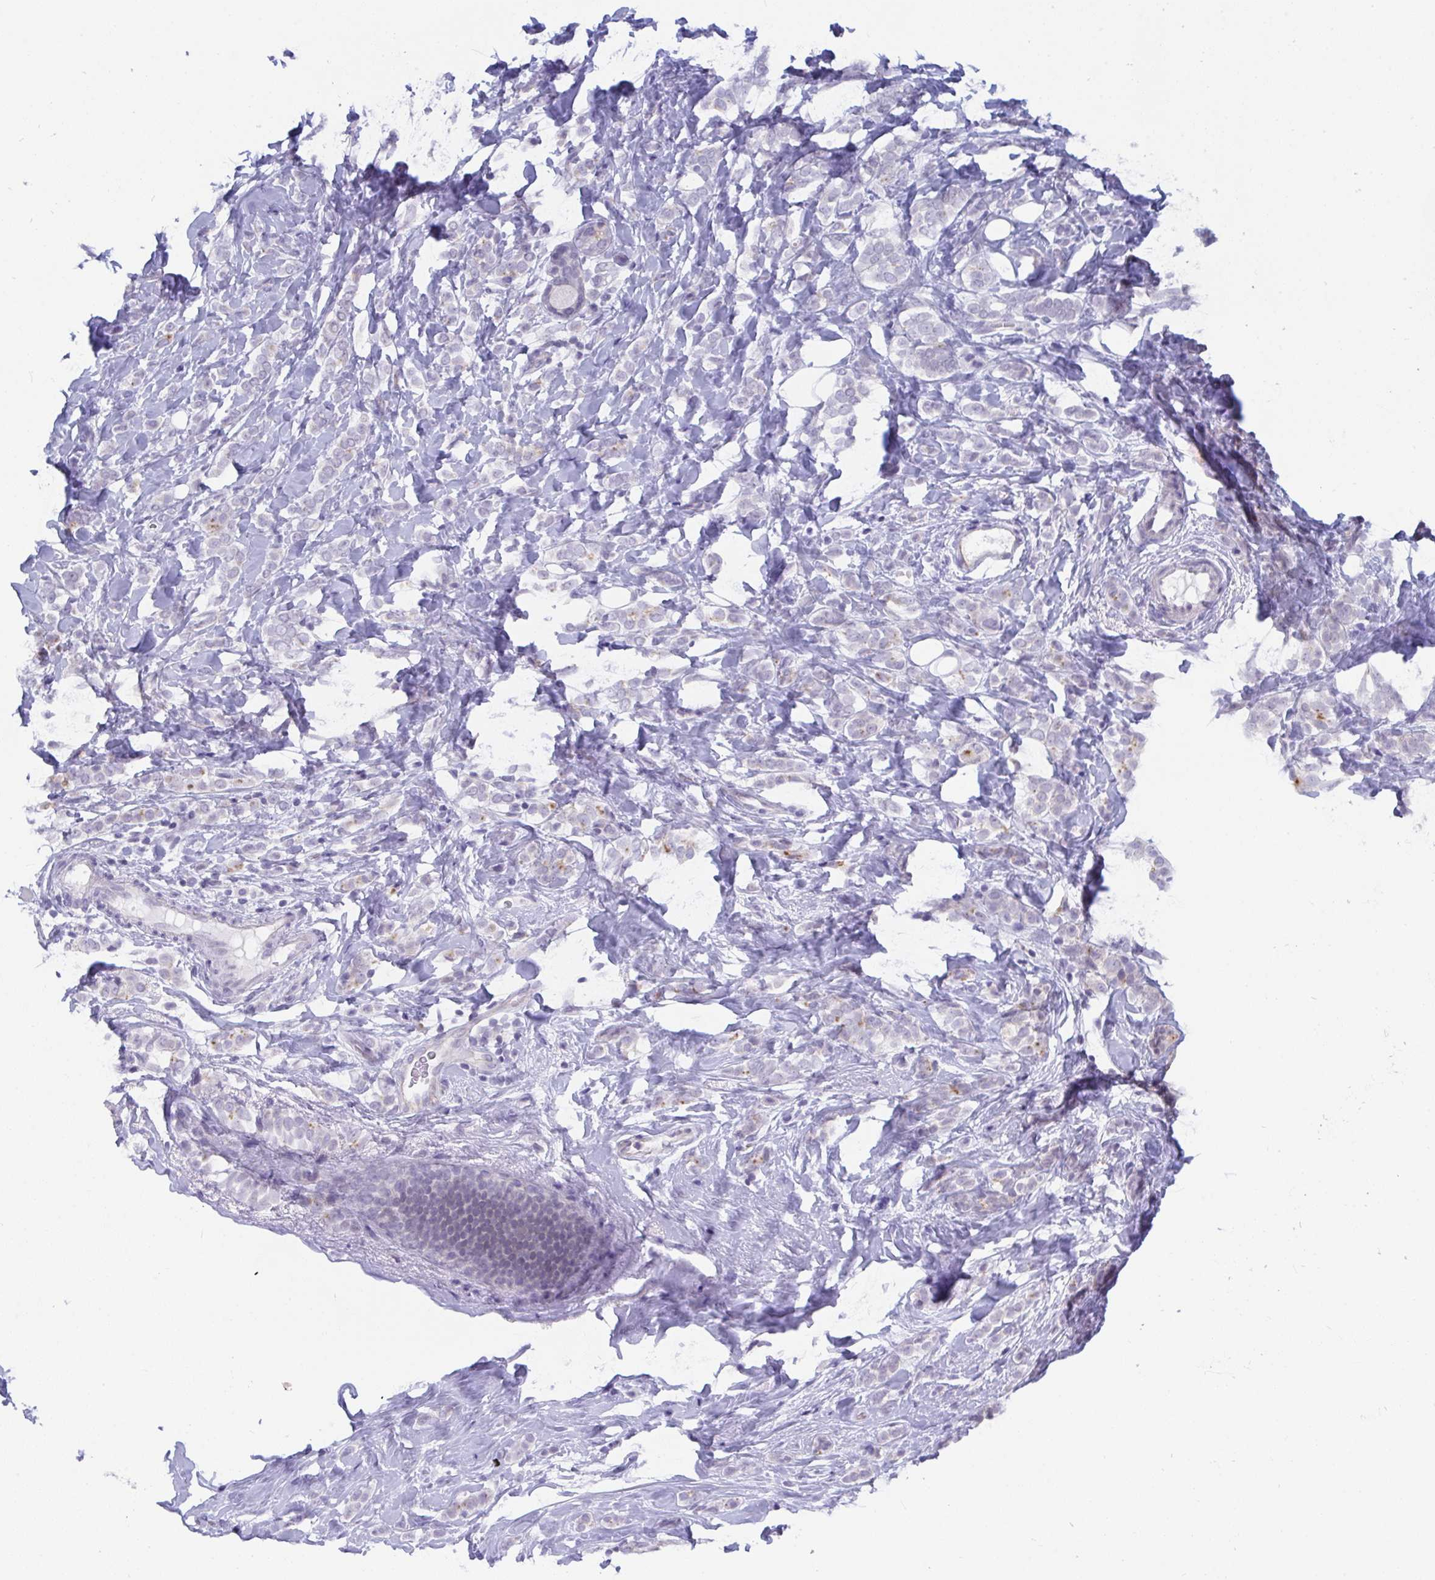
{"staining": {"intensity": "negative", "quantity": "none", "location": "none"}, "tissue": "breast cancer", "cell_type": "Tumor cells", "image_type": "cancer", "snomed": [{"axis": "morphology", "description": "Lobular carcinoma"}, {"axis": "topography", "description": "Breast"}], "caption": "A histopathology image of breast lobular carcinoma stained for a protein shows no brown staining in tumor cells.", "gene": "BMAL2", "patient": {"sex": "female", "age": 49}}